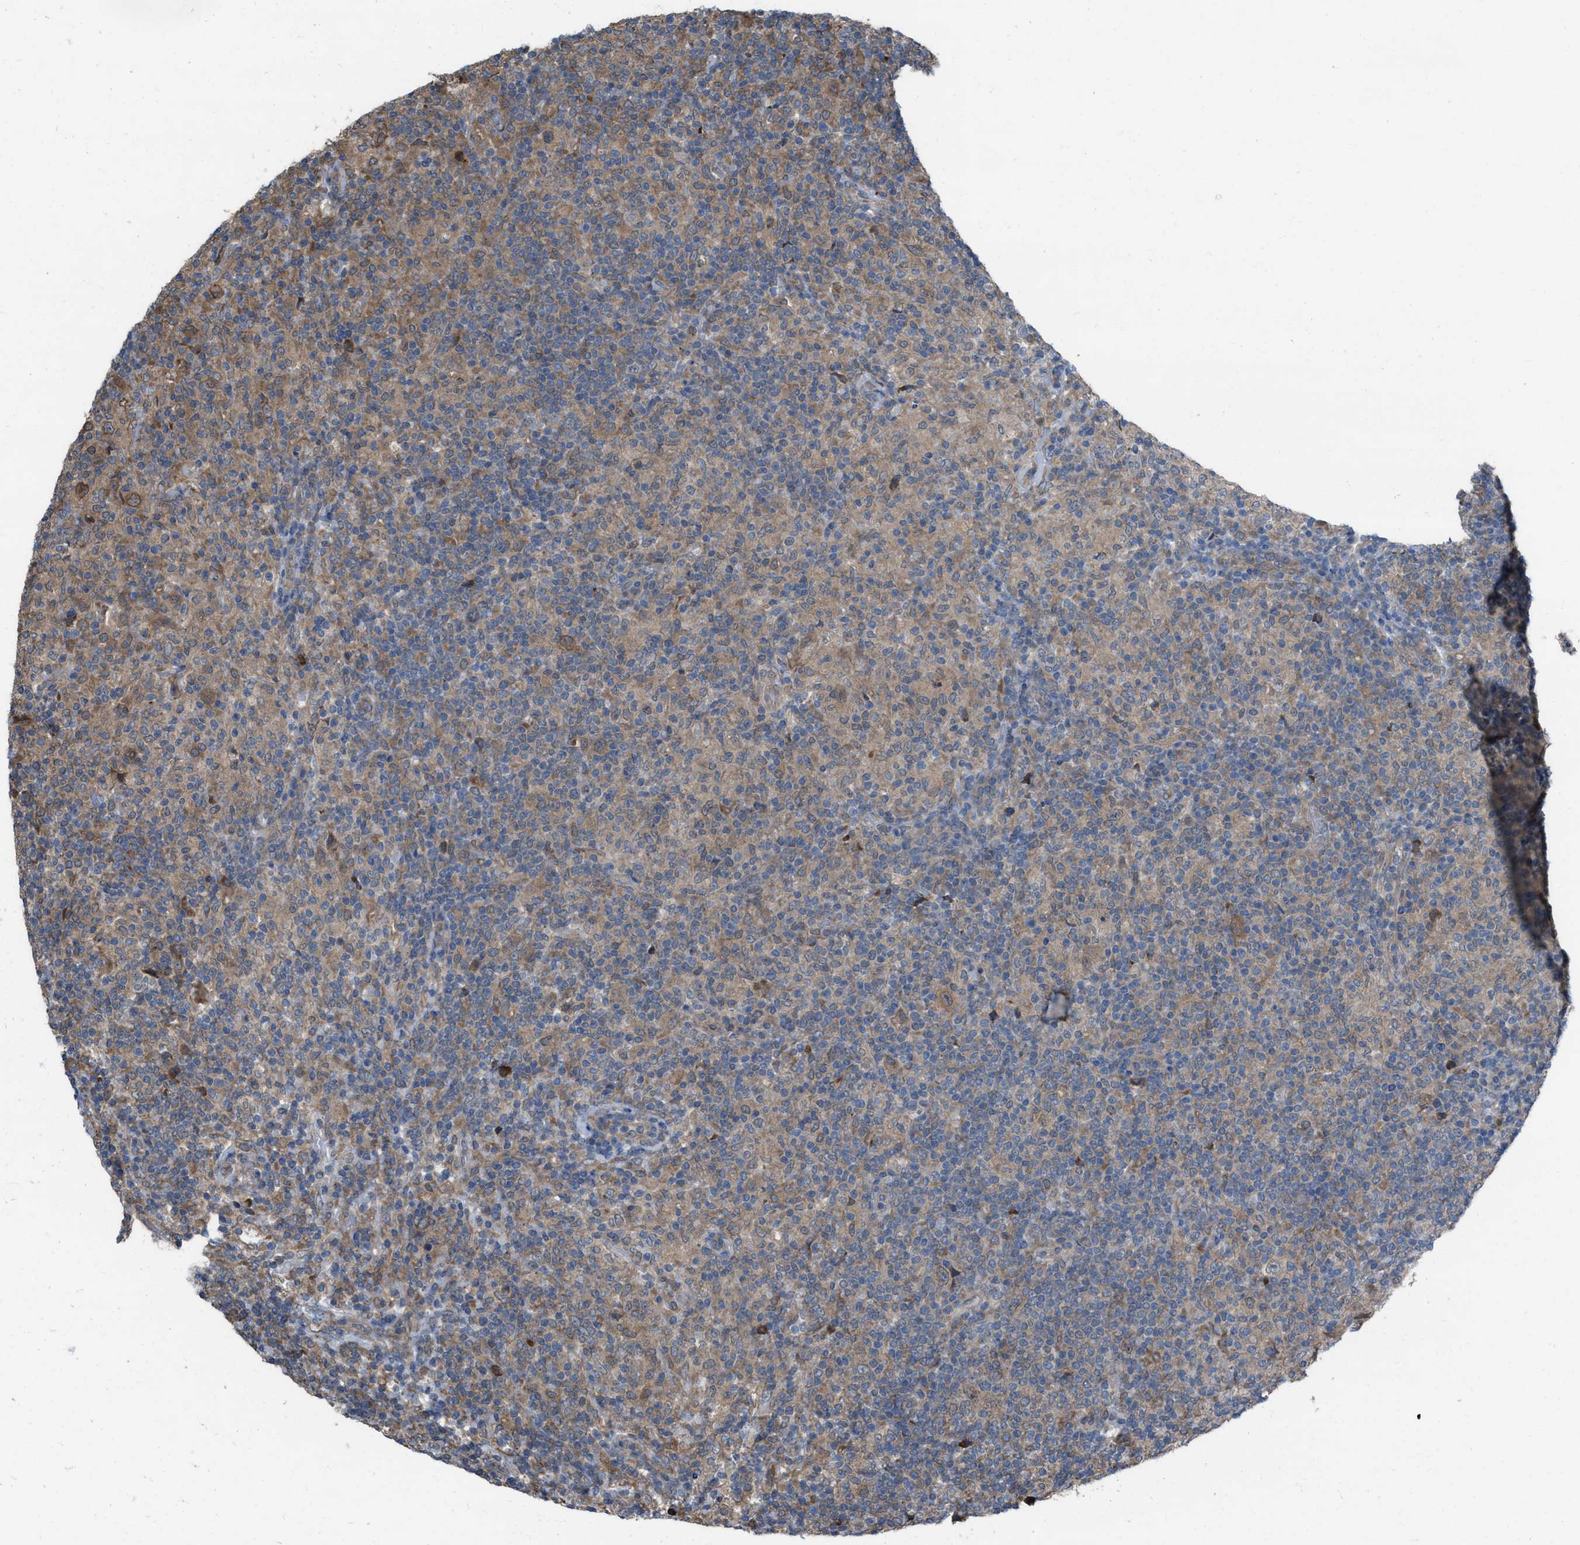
{"staining": {"intensity": "weak", "quantity": "25%-75%", "location": "cytoplasmic/membranous"}, "tissue": "lymphoma", "cell_type": "Tumor cells", "image_type": "cancer", "snomed": [{"axis": "morphology", "description": "Hodgkin's disease, NOS"}, {"axis": "topography", "description": "Lymph node"}], "caption": "Lymphoma stained for a protein (brown) demonstrates weak cytoplasmic/membranous positive expression in approximately 25%-75% of tumor cells.", "gene": "PLAA", "patient": {"sex": "male", "age": 70}}